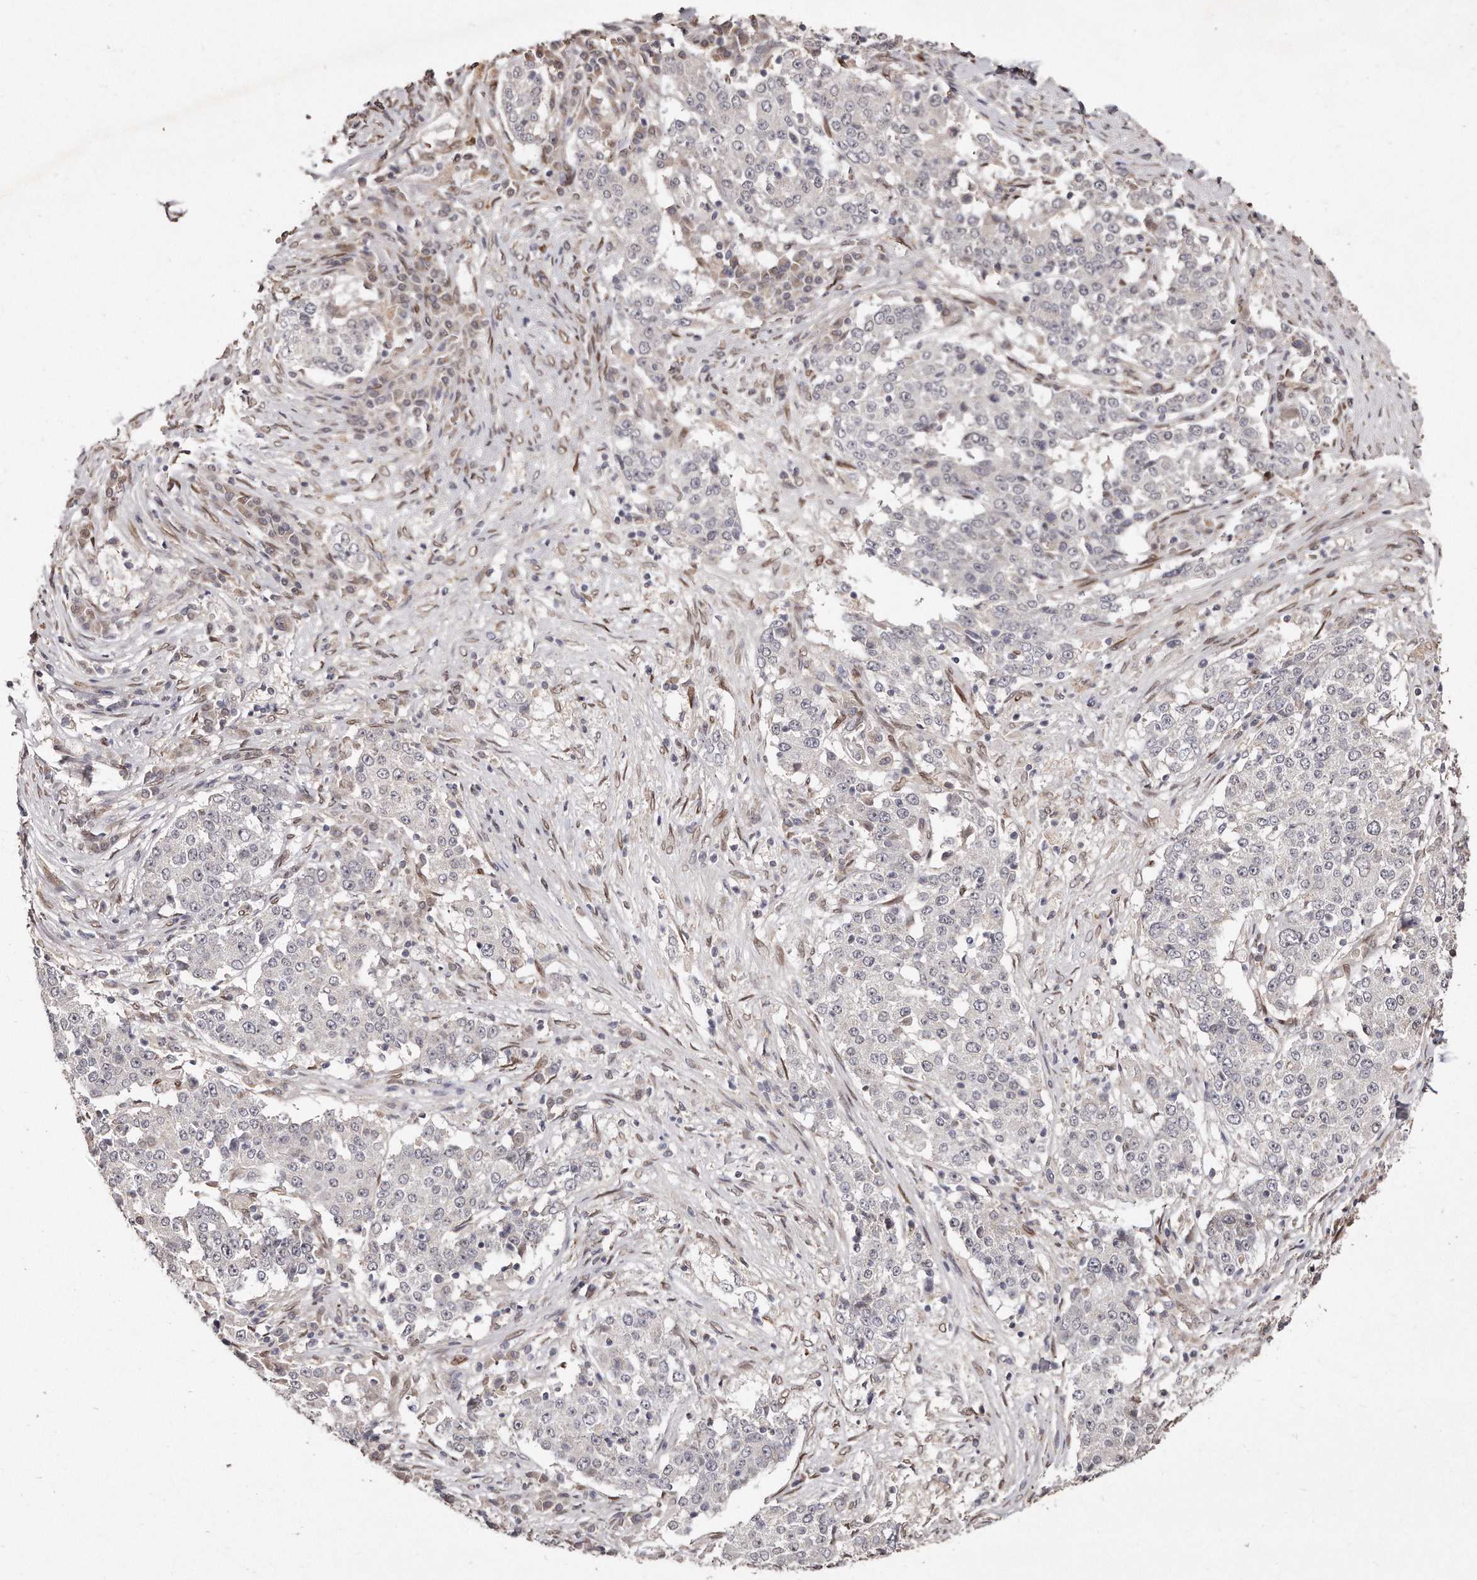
{"staining": {"intensity": "negative", "quantity": "none", "location": "none"}, "tissue": "stomach cancer", "cell_type": "Tumor cells", "image_type": "cancer", "snomed": [{"axis": "morphology", "description": "Adenocarcinoma, NOS"}, {"axis": "topography", "description": "Stomach"}], "caption": "Immunohistochemistry (IHC) micrograph of neoplastic tissue: adenocarcinoma (stomach) stained with DAB demonstrates no significant protein positivity in tumor cells. The staining was performed using DAB (3,3'-diaminobenzidine) to visualize the protein expression in brown, while the nuclei were stained in blue with hematoxylin (Magnification: 20x).", "gene": "HASPIN", "patient": {"sex": "male", "age": 59}}